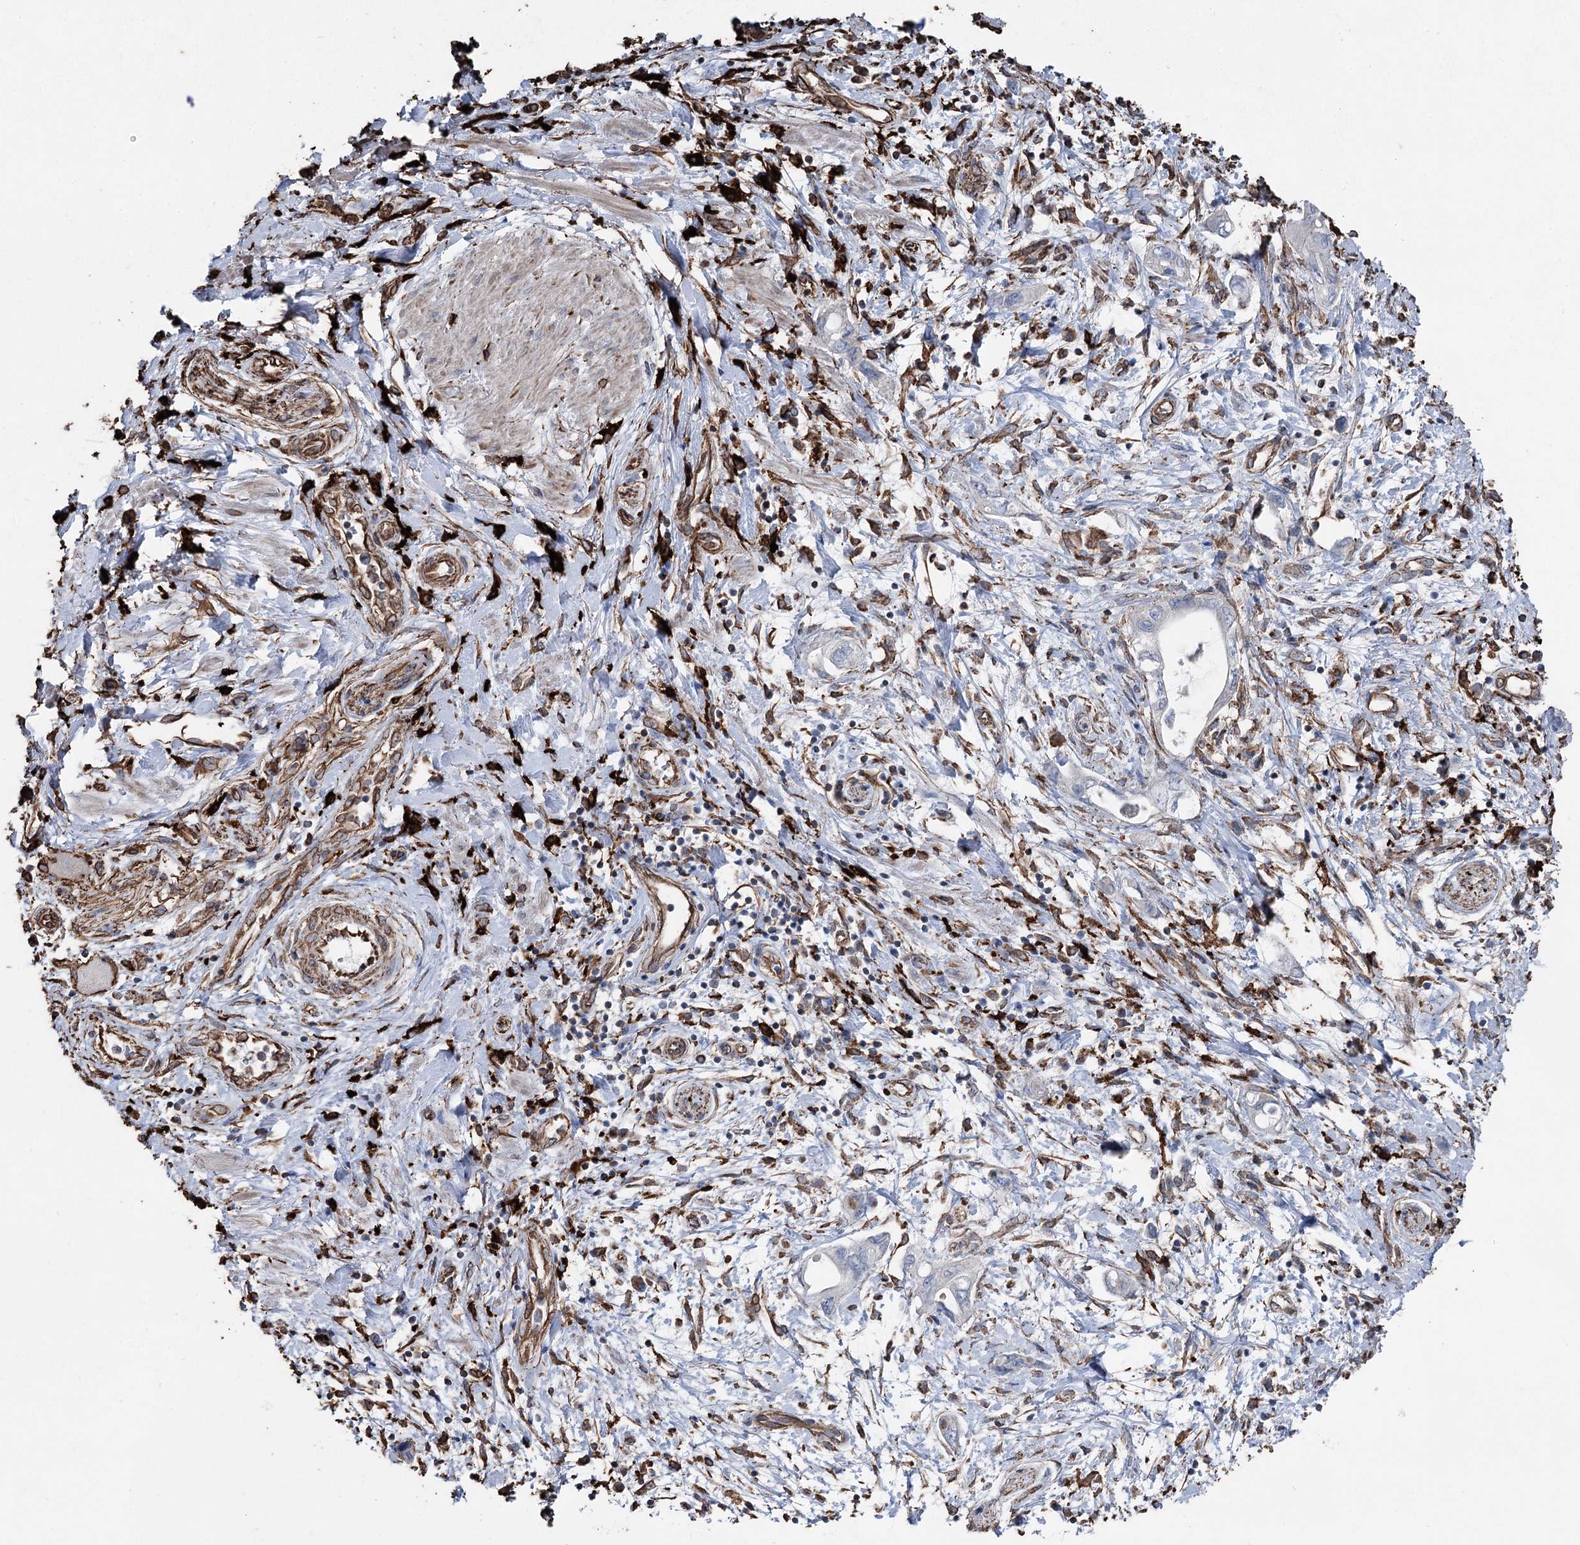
{"staining": {"intensity": "negative", "quantity": "none", "location": "none"}, "tissue": "pancreatic cancer", "cell_type": "Tumor cells", "image_type": "cancer", "snomed": [{"axis": "morphology", "description": "Adenocarcinoma, NOS"}, {"axis": "topography", "description": "Pancreas"}], "caption": "Immunohistochemical staining of human adenocarcinoma (pancreatic) reveals no significant expression in tumor cells.", "gene": "CLEC4M", "patient": {"sex": "female", "age": 73}}